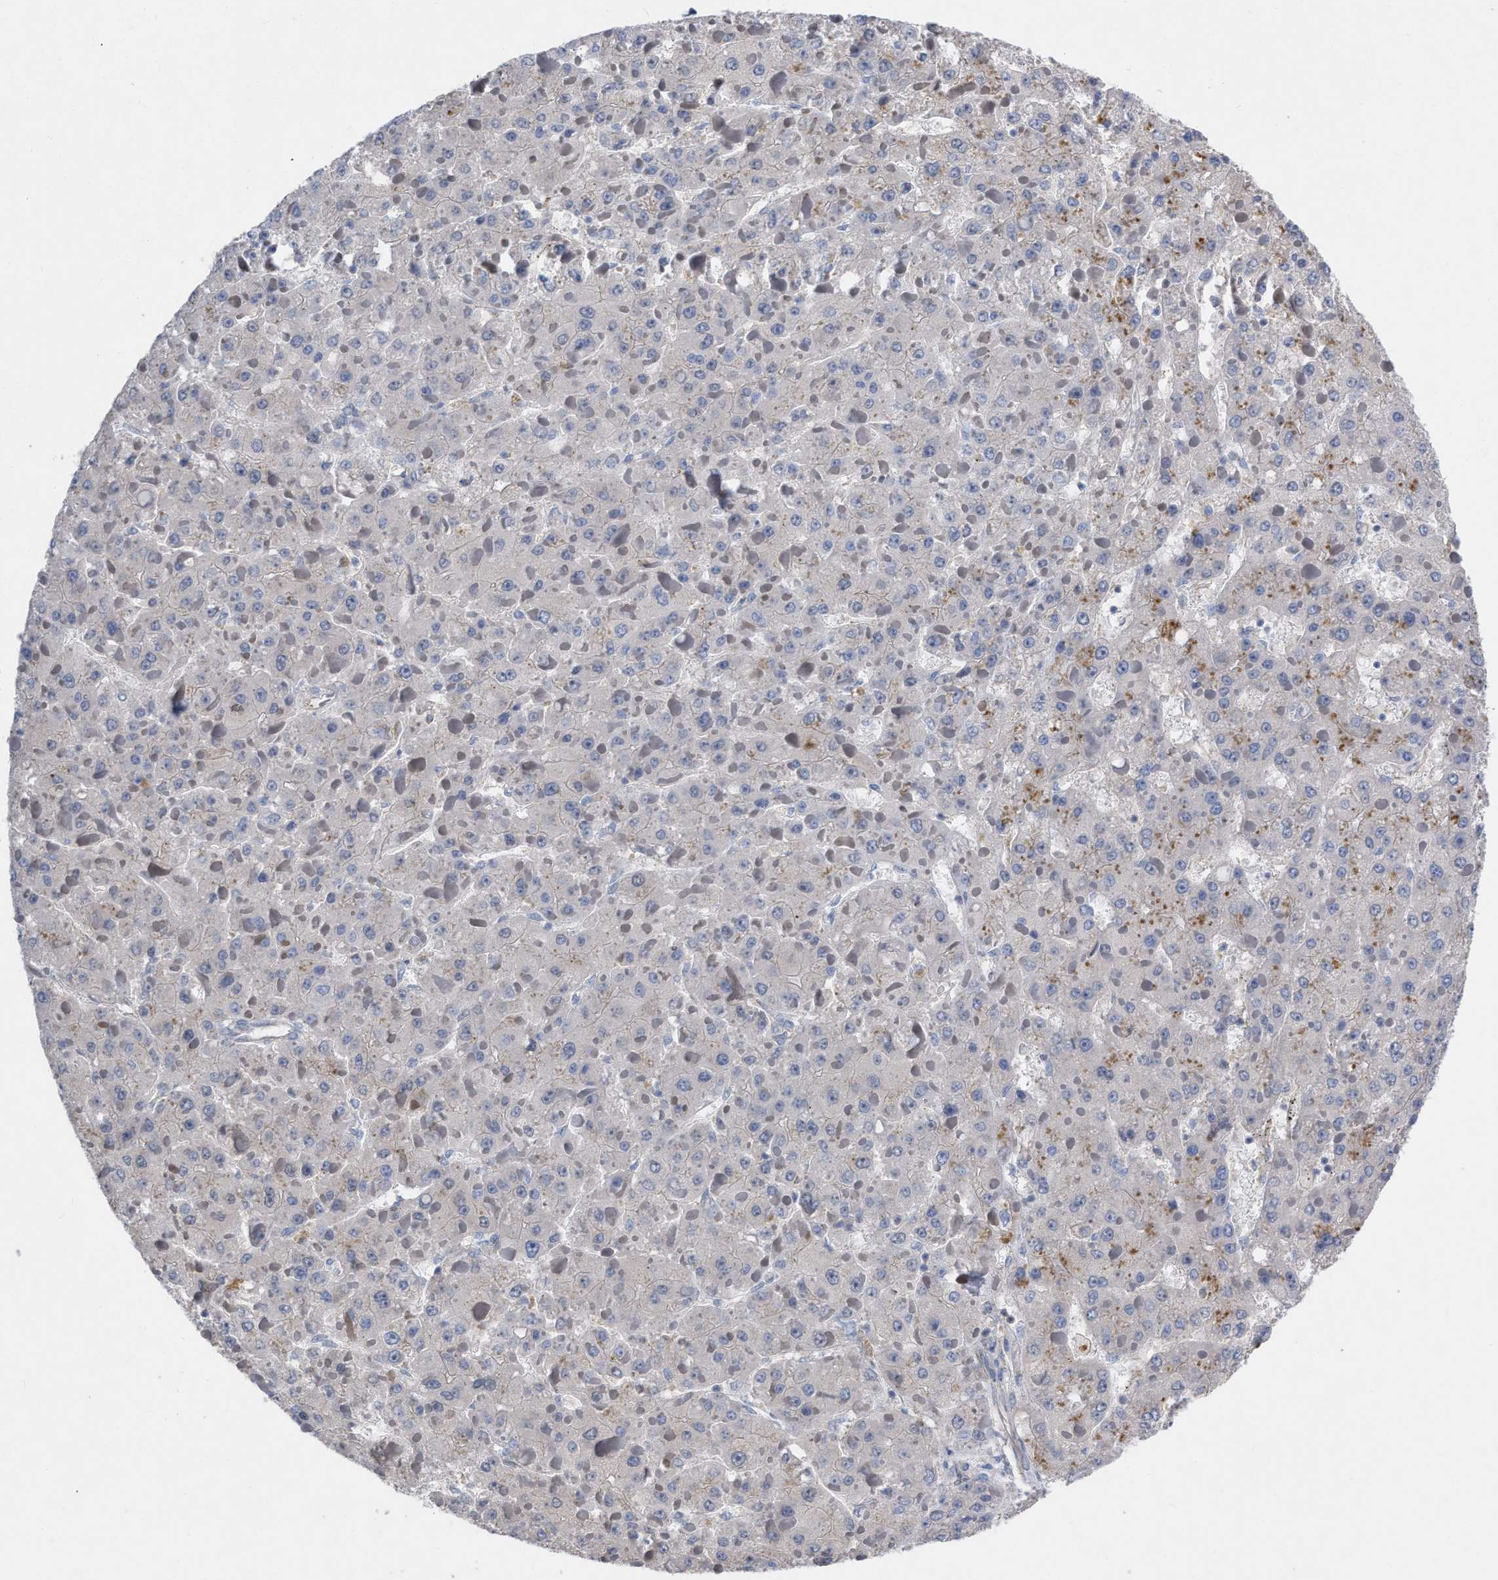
{"staining": {"intensity": "moderate", "quantity": "<25%", "location": "cytoplasmic/membranous"}, "tissue": "liver cancer", "cell_type": "Tumor cells", "image_type": "cancer", "snomed": [{"axis": "morphology", "description": "Carcinoma, Hepatocellular, NOS"}, {"axis": "topography", "description": "Liver"}], "caption": "Tumor cells display moderate cytoplasmic/membranous expression in about <25% of cells in liver hepatocellular carcinoma.", "gene": "TMEM131", "patient": {"sex": "female", "age": 73}}